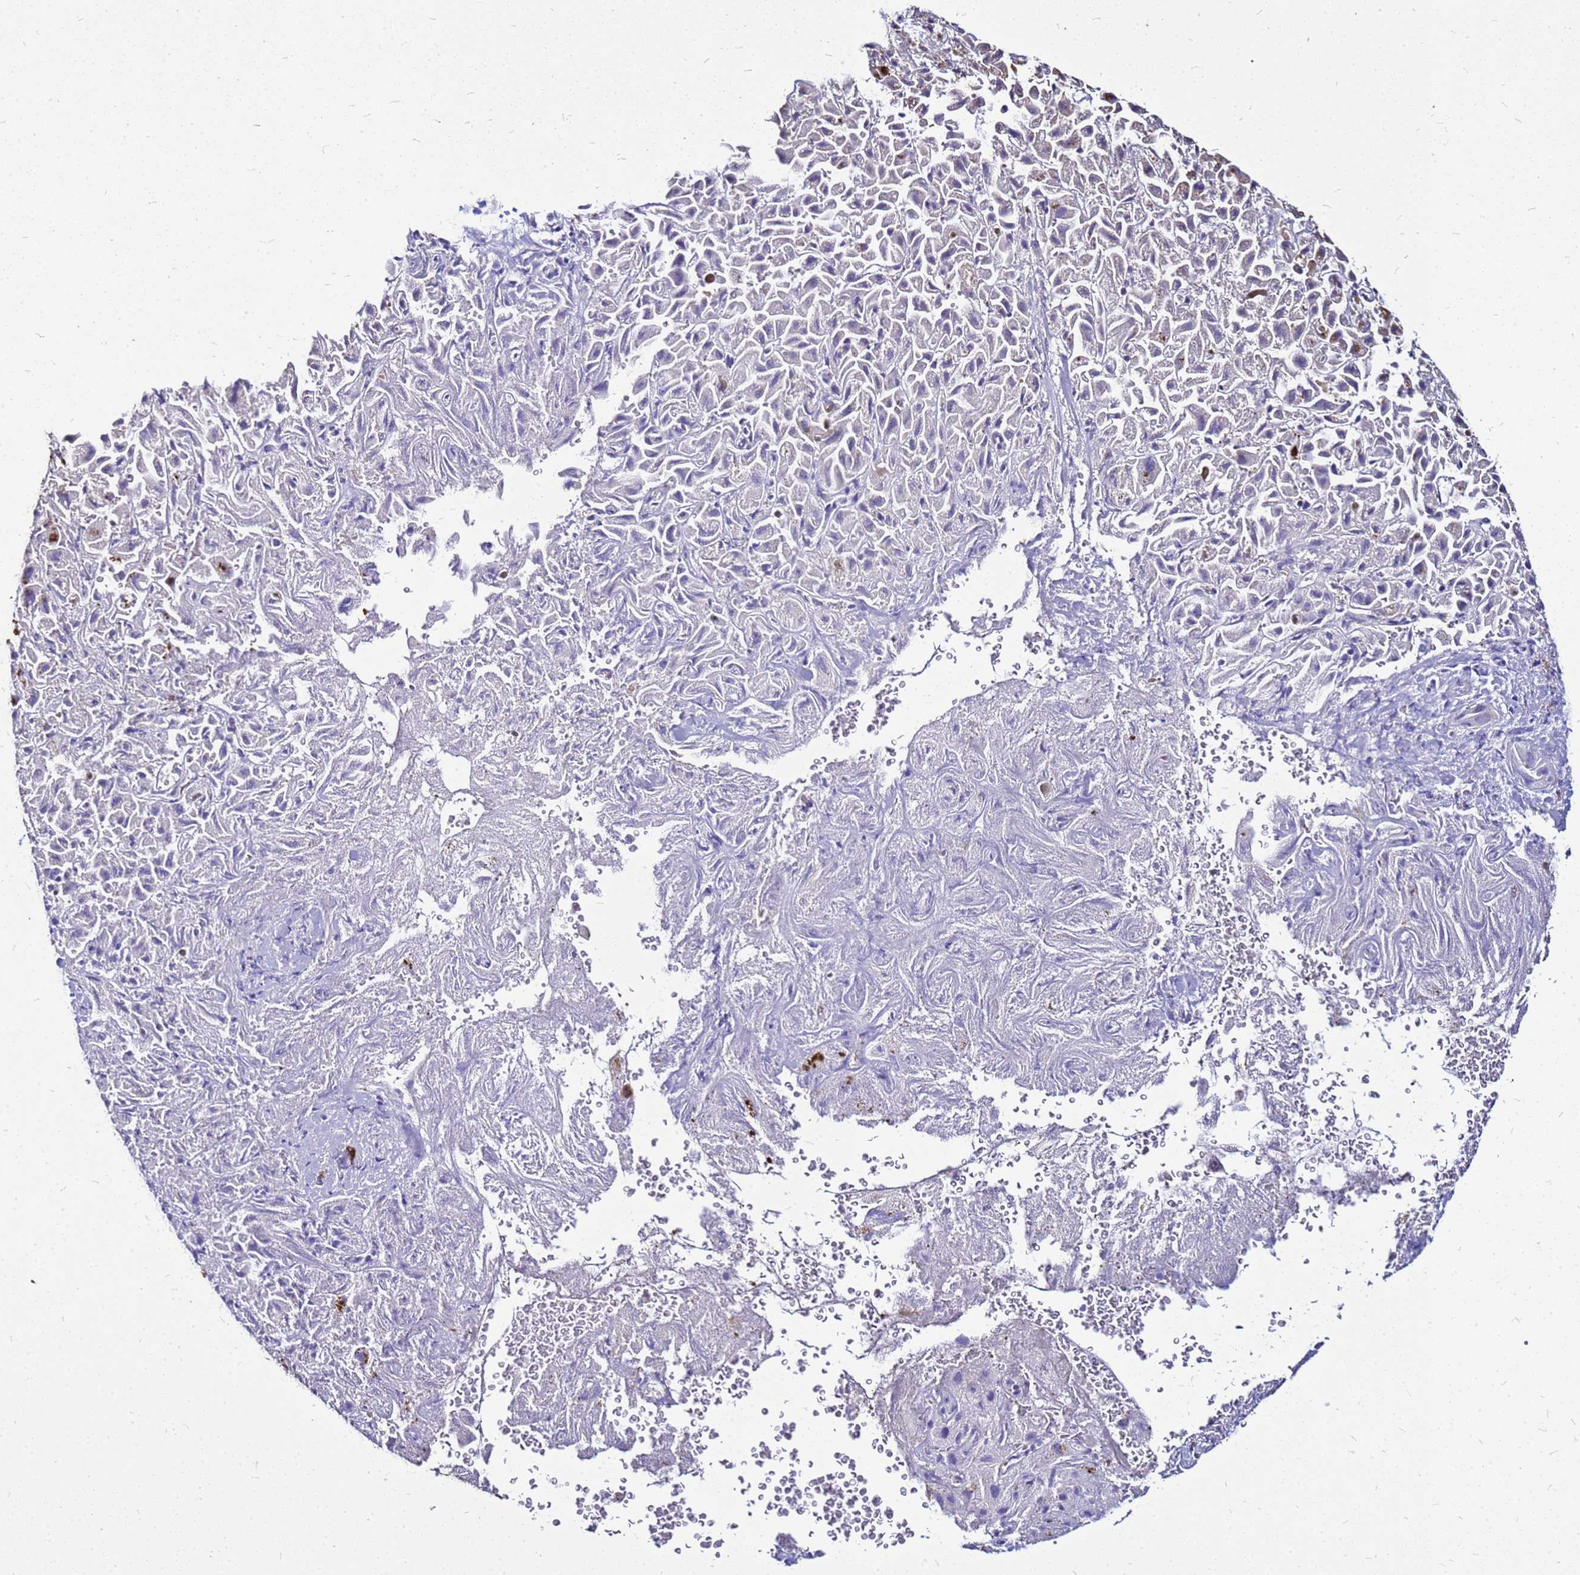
{"staining": {"intensity": "negative", "quantity": "none", "location": "none"}, "tissue": "liver cancer", "cell_type": "Tumor cells", "image_type": "cancer", "snomed": [{"axis": "morphology", "description": "Cholangiocarcinoma"}, {"axis": "topography", "description": "Liver"}], "caption": "IHC photomicrograph of human liver cancer (cholangiocarcinoma) stained for a protein (brown), which displays no staining in tumor cells. (Stains: DAB immunohistochemistry with hematoxylin counter stain, Microscopy: brightfield microscopy at high magnification).", "gene": "S100A2", "patient": {"sex": "female", "age": 52}}